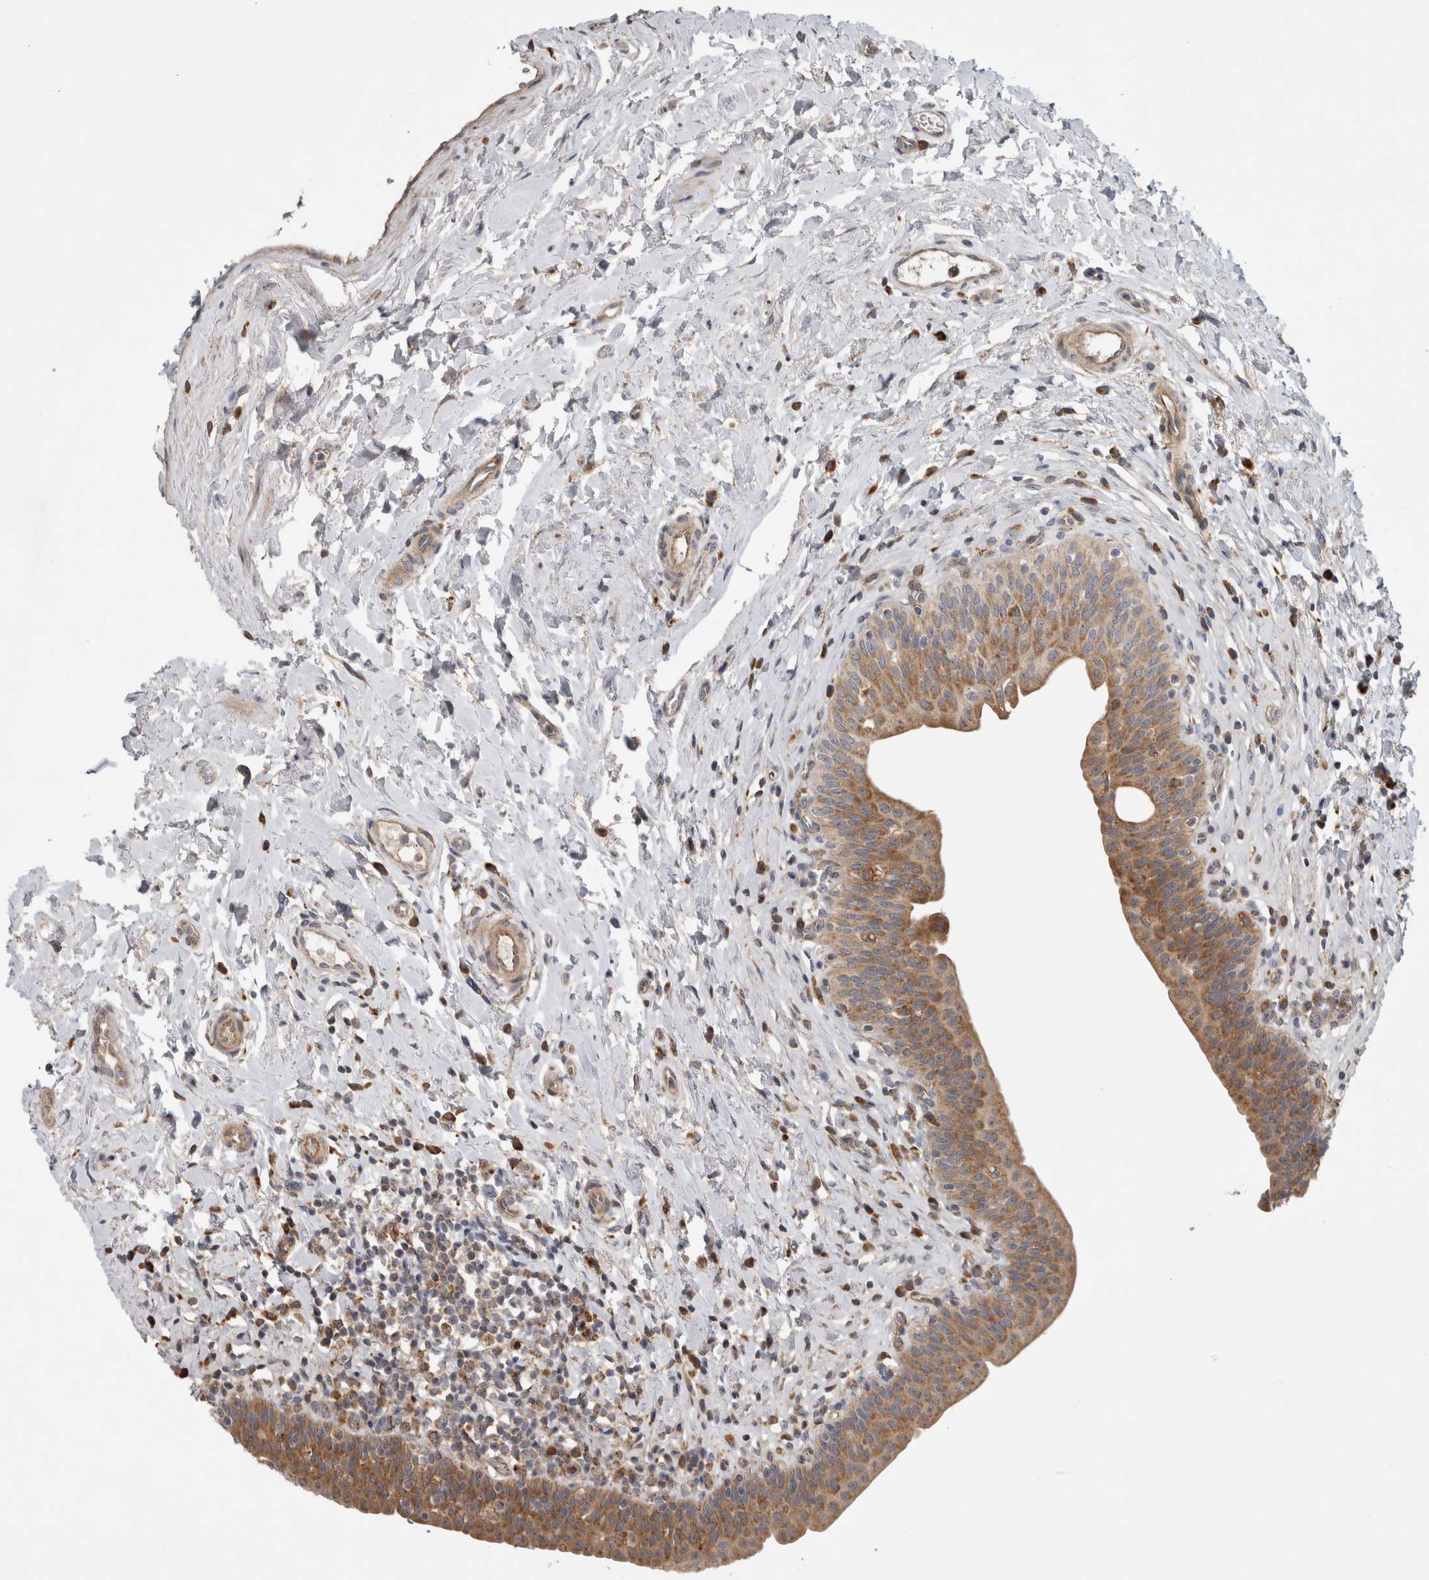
{"staining": {"intensity": "moderate", "quantity": ">75%", "location": "cytoplasmic/membranous"}, "tissue": "urinary bladder", "cell_type": "Urothelial cells", "image_type": "normal", "snomed": [{"axis": "morphology", "description": "Normal tissue, NOS"}, {"axis": "topography", "description": "Urinary bladder"}], "caption": "IHC photomicrograph of normal human urinary bladder stained for a protein (brown), which shows medium levels of moderate cytoplasmic/membranous positivity in approximately >75% of urothelial cells.", "gene": "ADGRL3", "patient": {"sex": "male", "age": 83}}